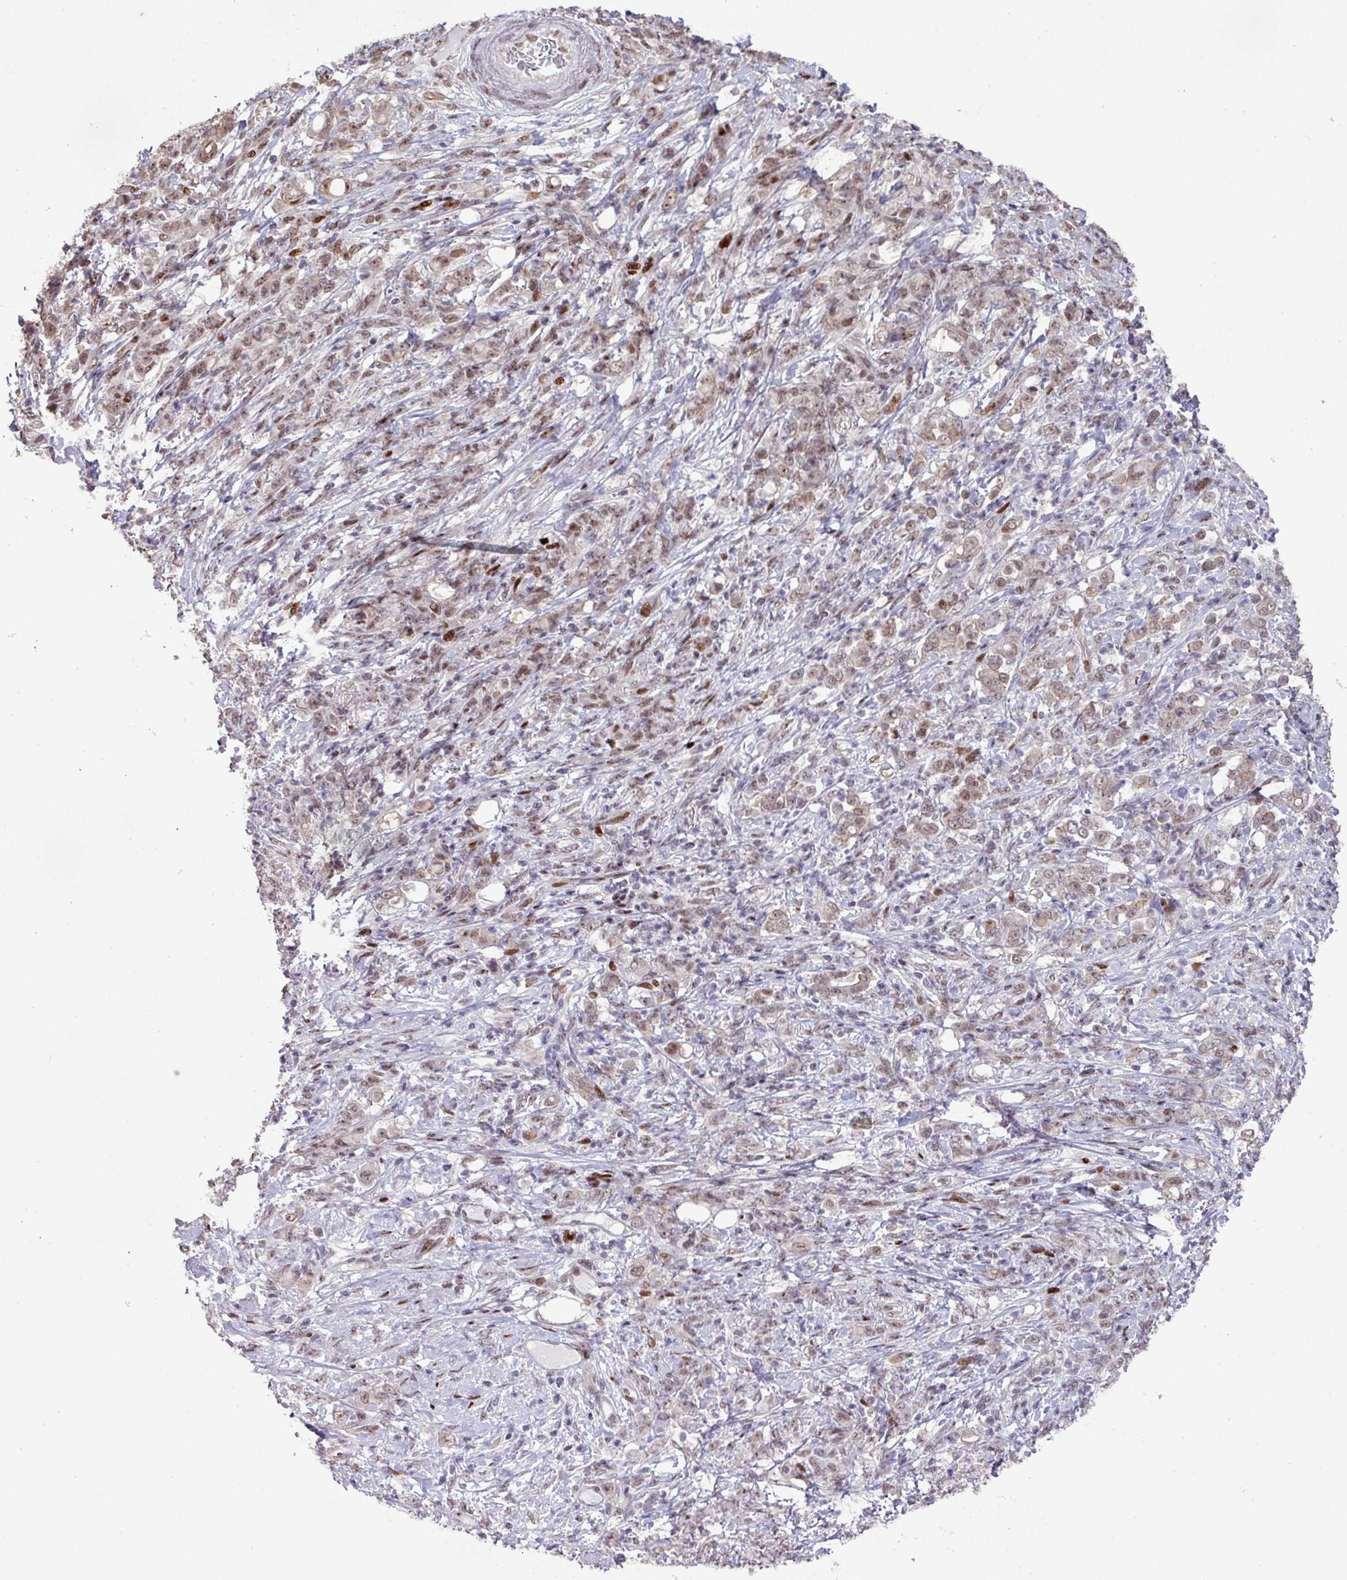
{"staining": {"intensity": "weak", "quantity": ">75%", "location": "nuclear"}, "tissue": "stomach cancer", "cell_type": "Tumor cells", "image_type": "cancer", "snomed": [{"axis": "morphology", "description": "Adenocarcinoma, NOS"}, {"axis": "topography", "description": "Stomach"}], "caption": "Brown immunohistochemical staining in human stomach cancer (adenocarcinoma) reveals weak nuclear staining in about >75% of tumor cells.", "gene": "ZNF709", "patient": {"sex": "female", "age": 79}}